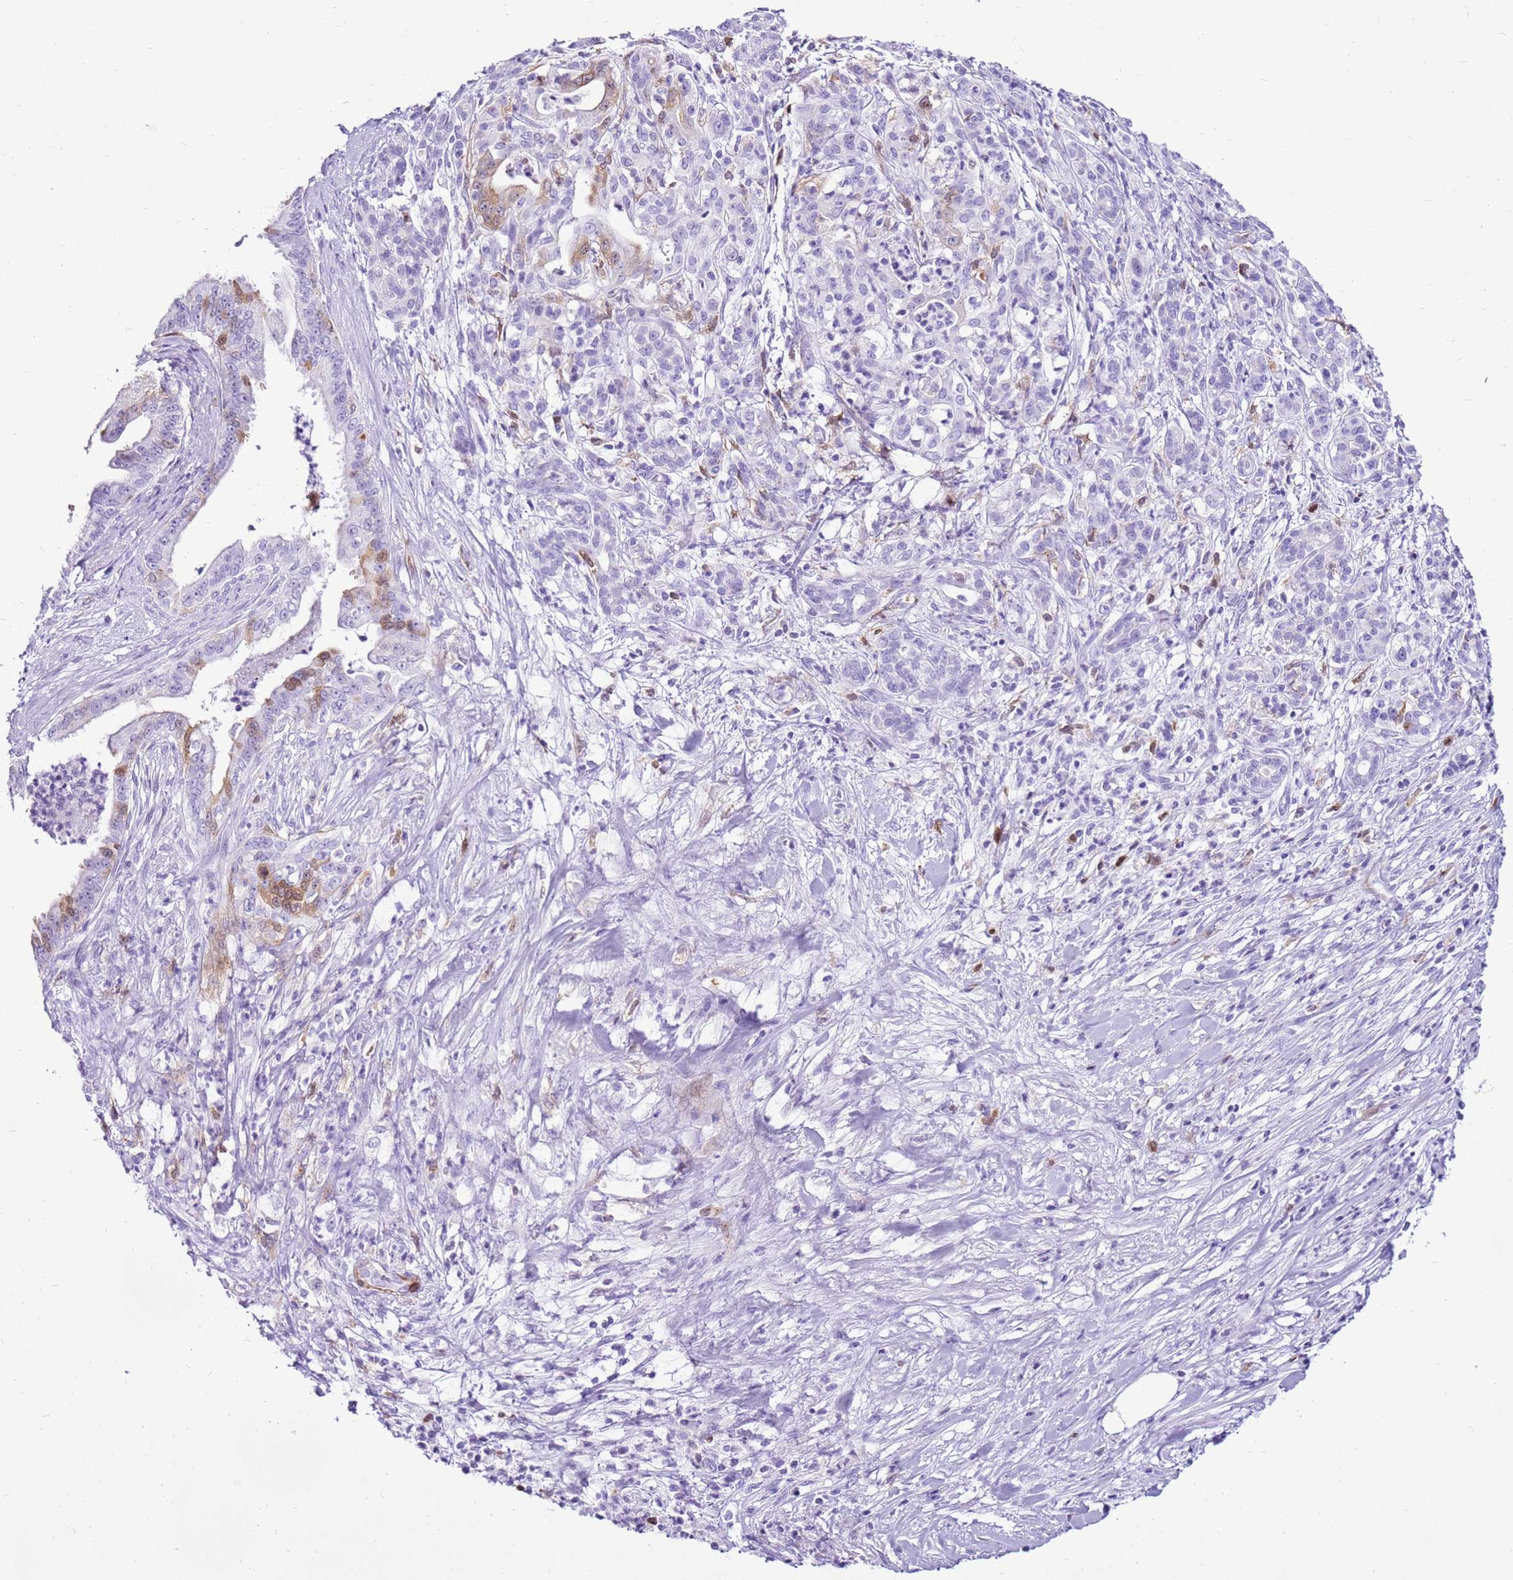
{"staining": {"intensity": "moderate", "quantity": "<25%", "location": "cytoplasmic/membranous"}, "tissue": "pancreatic cancer", "cell_type": "Tumor cells", "image_type": "cancer", "snomed": [{"axis": "morphology", "description": "Adenocarcinoma, NOS"}, {"axis": "topography", "description": "Pancreas"}], "caption": "Immunohistochemistry staining of pancreatic cancer (adenocarcinoma), which displays low levels of moderate cytoplasmic/membranous expression in about <25% of tumor cells indicating moderate cytoplasmic/membranous protein staining. The staining was performed using DAB (brown) for protein detection and nuclei were counterstained in hematoxylin (blue).", "gene": "SPC25", "patient": {"sex": "male", "age": 58}}